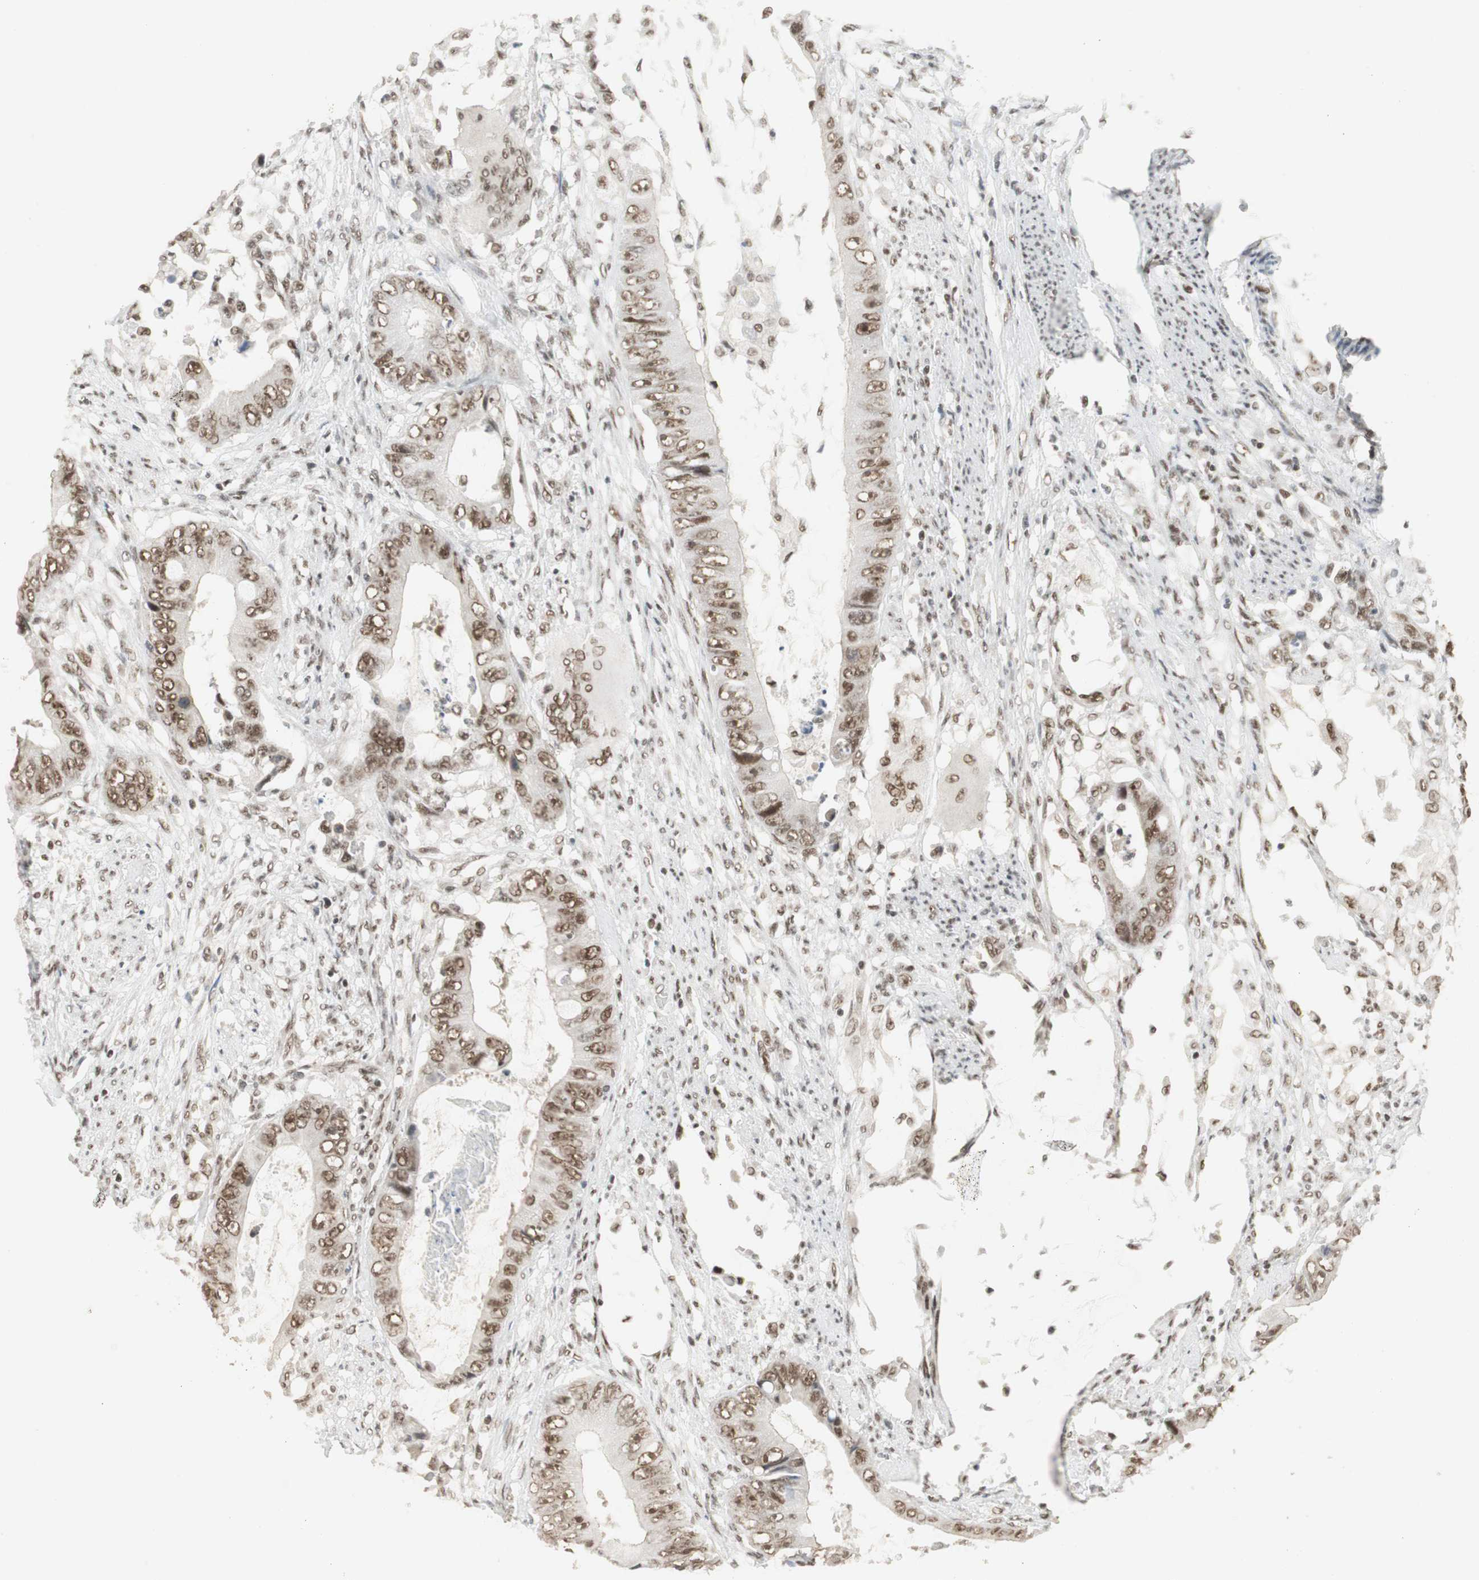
{"staining": {"intensity": "moderate", "quantity": ">75%", "location": "nuclear"}, "tissue": "colorectal cancer", "cell_type": "Tumor cells", "image_type": "cancer", "snomed": [{"axis": "morphology", "description": "Adenocarcinoma, NOS"}, {"axis": "topography", "description": "Rectum"}], "caption": "The image shows a brown stain indicating the presence of a protein in the nuclear of tumor cells in adenocarcinoma (colorectal).", "gene": "RTF1", "patient": {"sex": "female", "age": 77}}